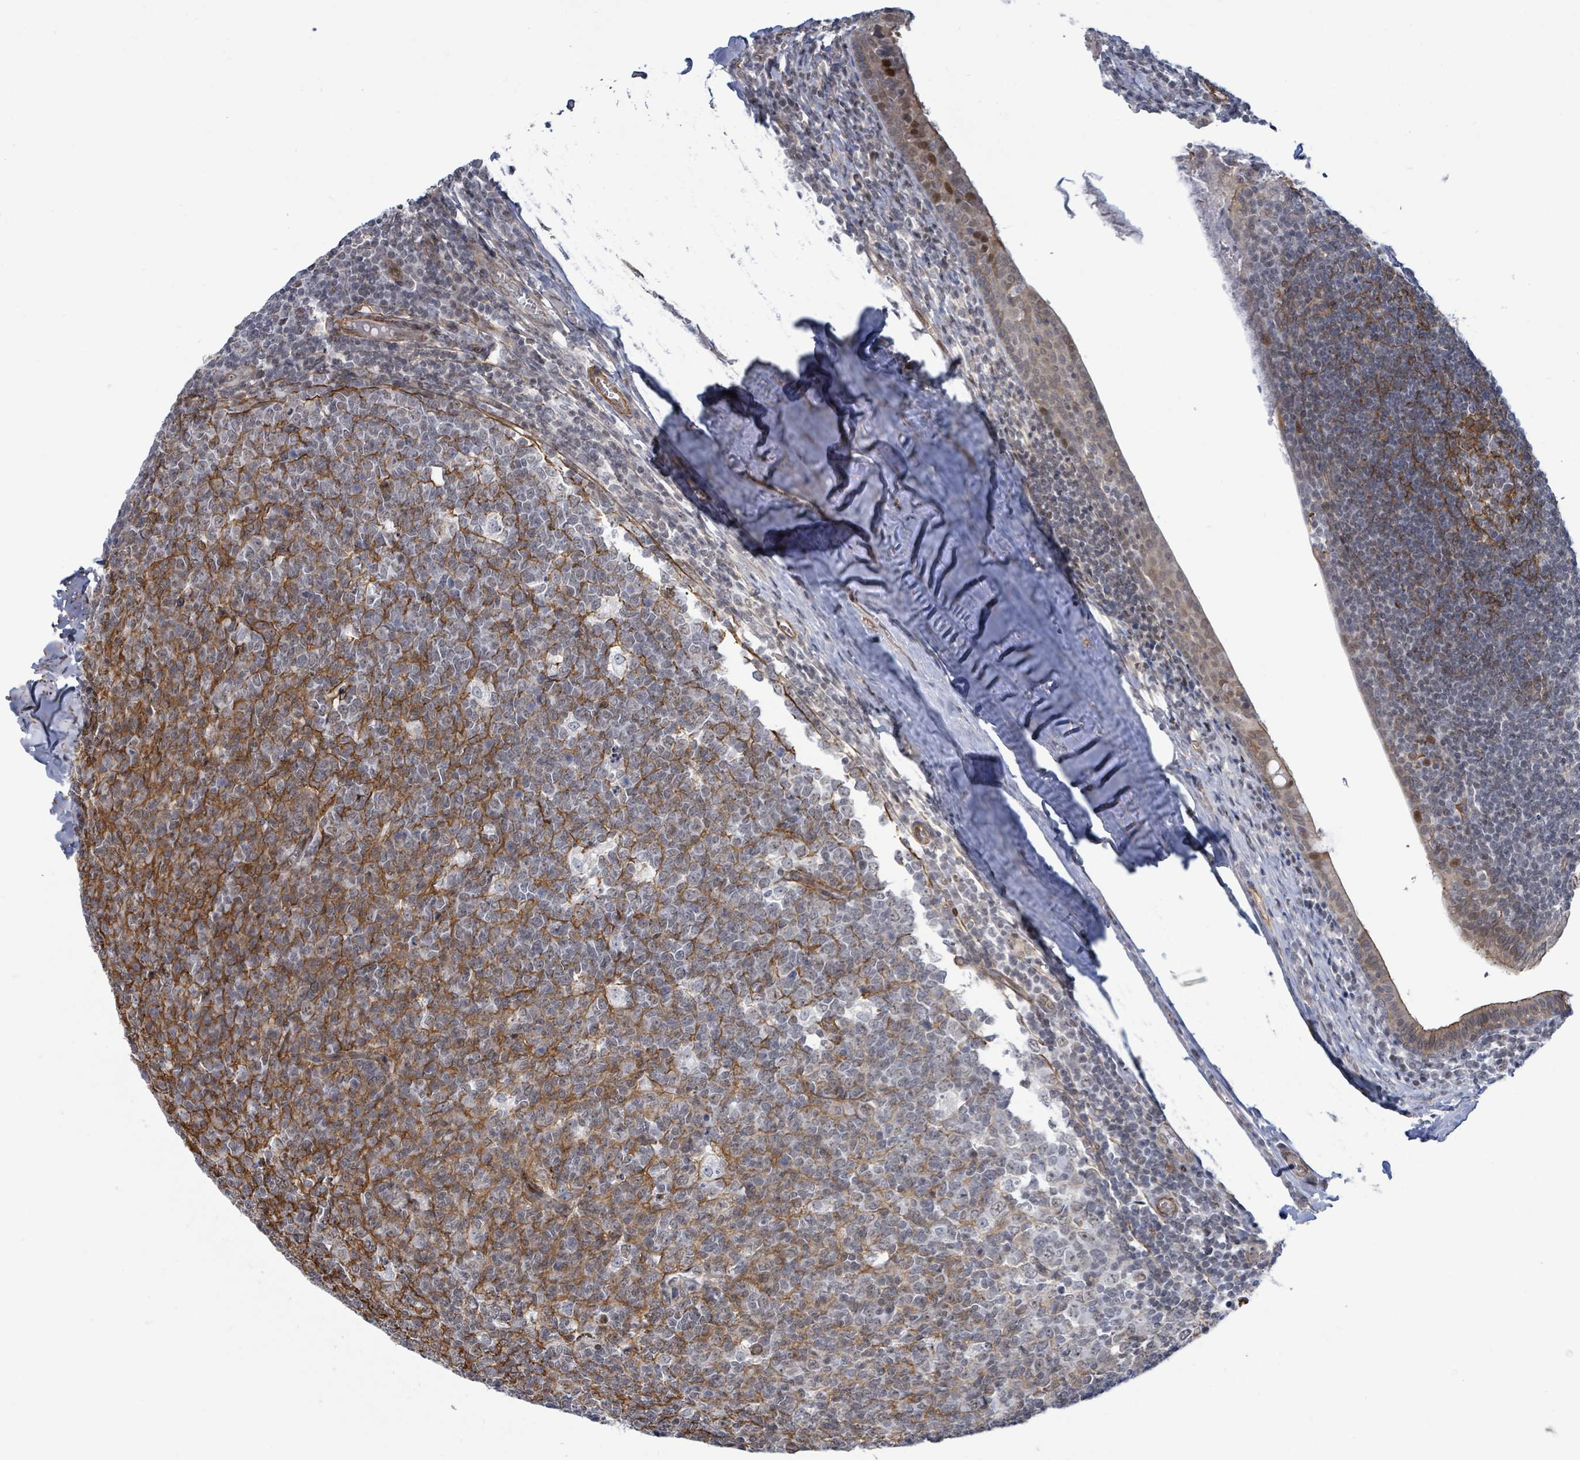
{"staining": {"intensity": "negative", "quantity": "none", "location": "none"}, "tissue": "tonsil", "cell_type": "Germinal center cells", "image_type": "normal", "snomed": [{"axis": "morphology", "description": "Normal tissue, NOS"}, {"axis": "topography", "description": "Tonsil"}], "caption": "Germinal center cells show no significant protein staining in benign tonsil. Brightfield microscopy of immunohistochemistry stained with DAB (brown) and hematoxylin (blue), captured at high magnification.", "gene": "DMRTC1B", "patient": {"sex": "male", "age": 27}}